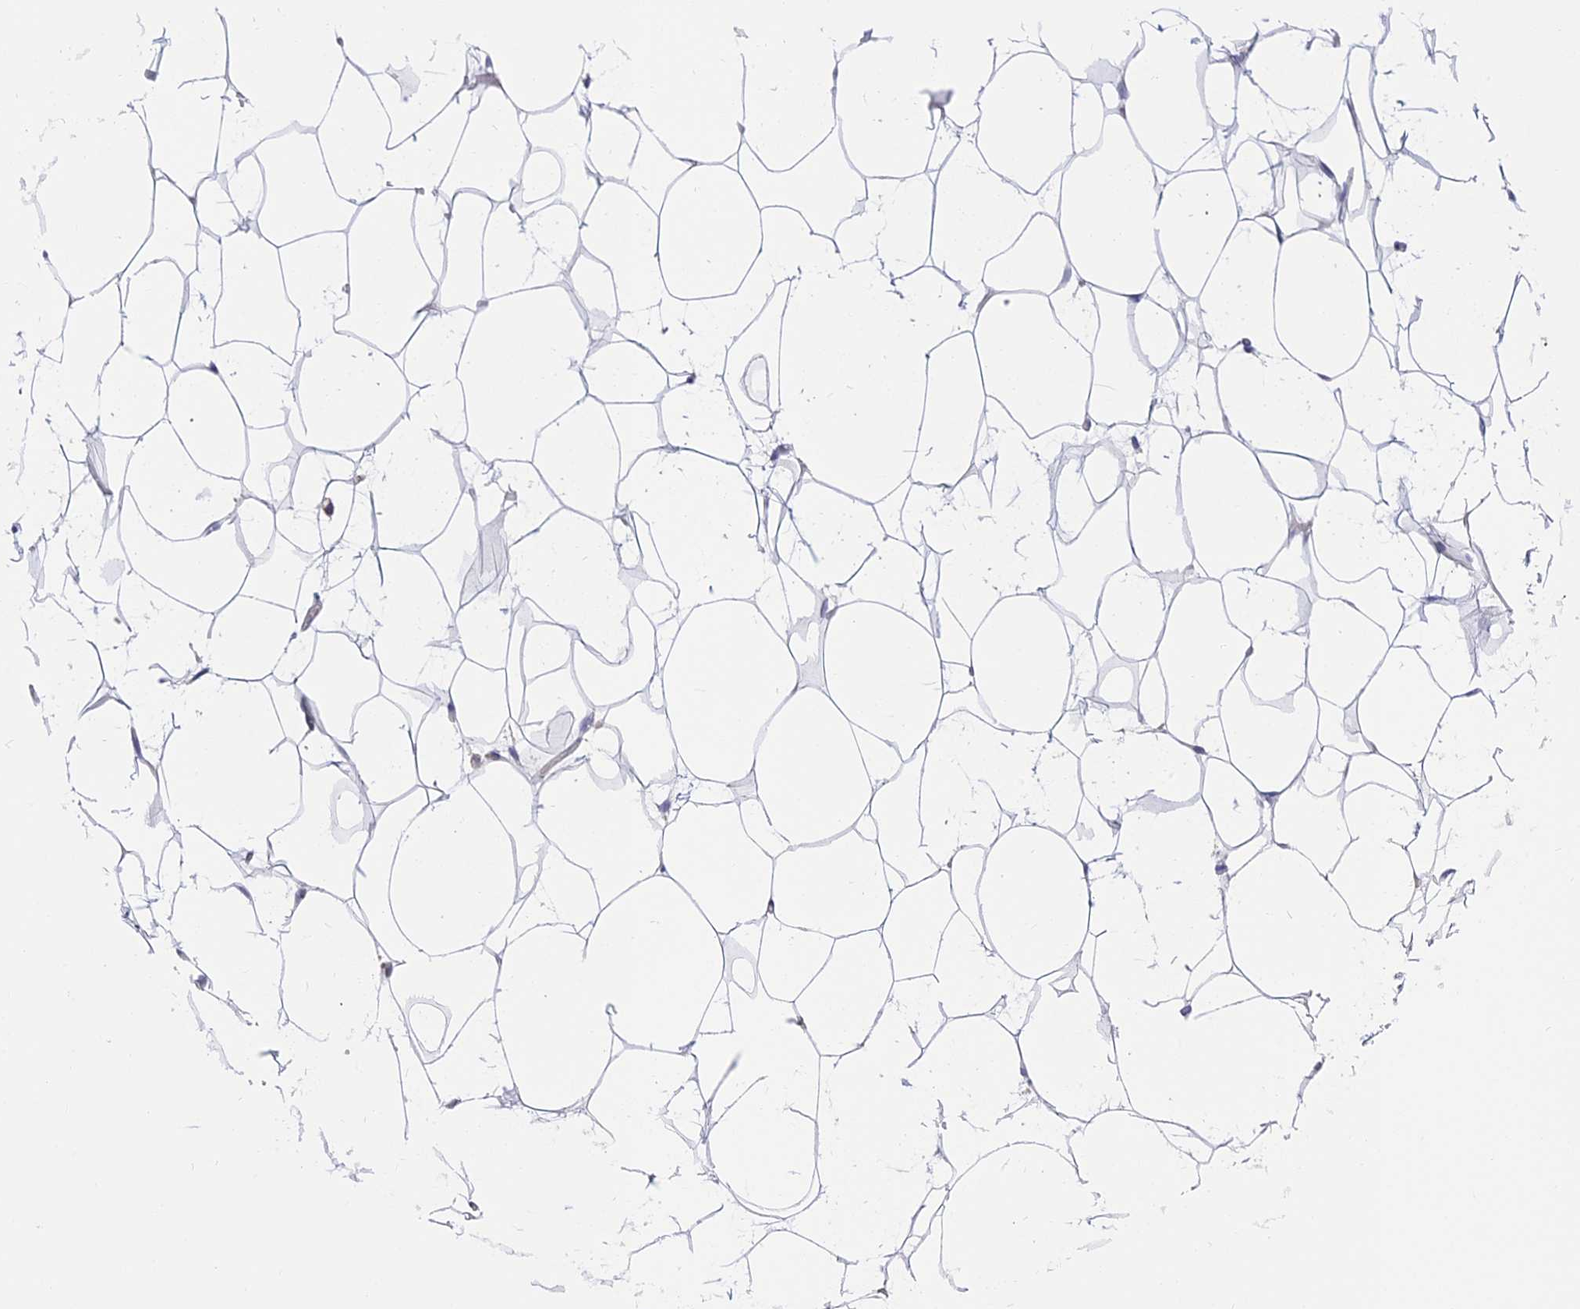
{"staining": {"intensity": "negative", "quantity": "none", "location": "none"}, "tissue": "adipose tissue", "cell_type": "Adipocytes", "image_type": "normal", "snomed": [{"axis": "morphology", "description": "Normal tissue, NOS"}, {"axis": "topography", "description": "Breast"}, {"axis": "topography", "description": "Adipose tissue"}], "caption": "This image is of normal adipose tissue stained with immunohistochemistry (IHC) to label a protein in brown with the nuclei are counter-stained blue. There is no expression in adipocytes.", "gene": "CDC37L1", "patient": {"sex": "female", "age": 25}}